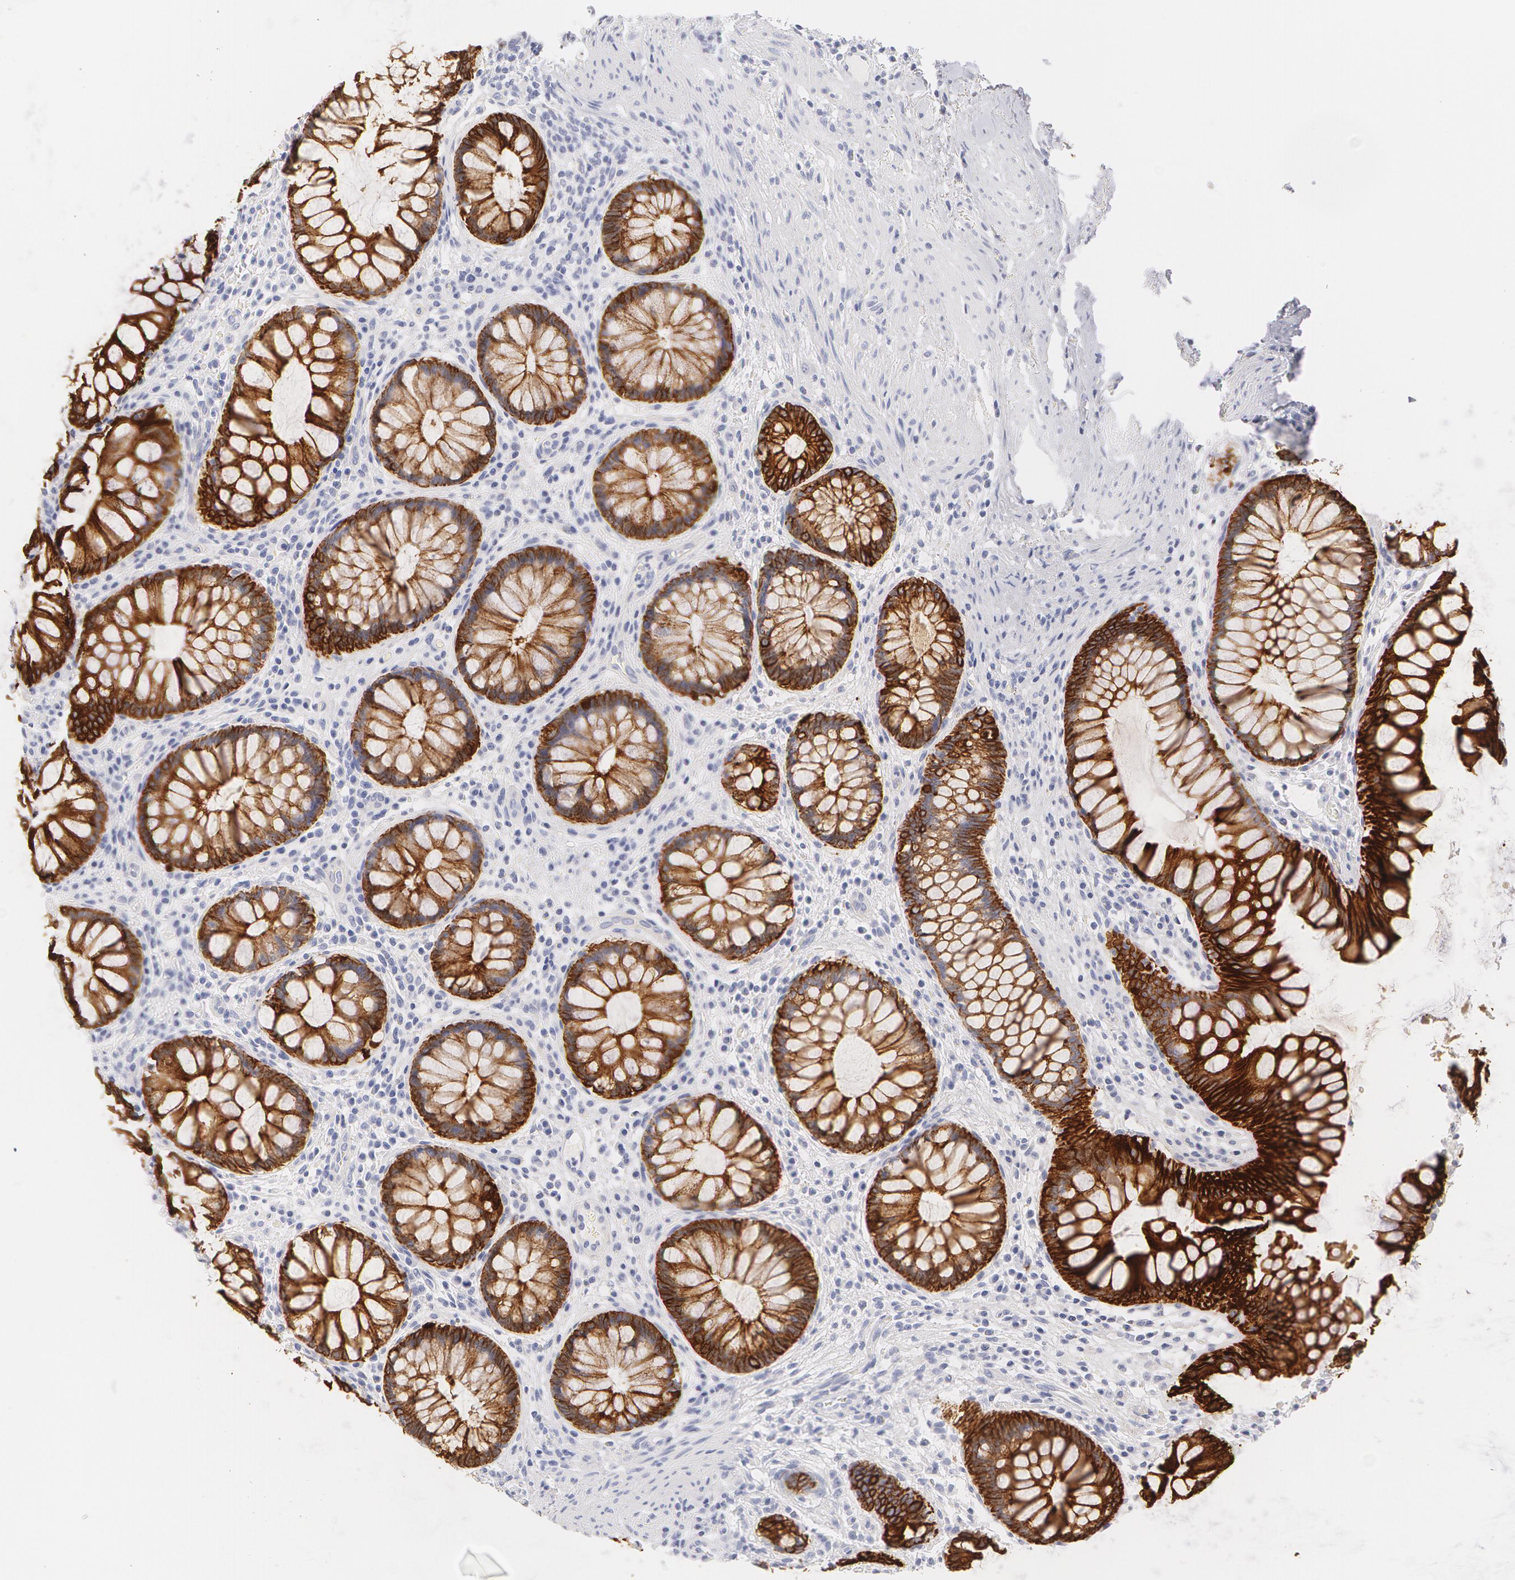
{"staining": {"intensity": "strong", "quantity": ">75%", "location": "cytoplasmic/membranous"}, "tissue": "rectum", "cell_type": "Glandular cells", "image_type": "normal", "snomed": [{"axis": "morphology", "description": "Normal tissue, NOS"}, {"axis": "topography", "description": "Rectum"}], "caption": "Immunohistochemistry (IHC) staining of unremarkable rectum, which shows high levels of strong cytoplasmic/membranous expression in about >75% of glandular cells indicating strong cytoplasmic/membranous protein positivity. The staining was performed using DAB (3,3'-diaminobenzidine) (brown) for protein detection and nuclei were counterstained in hematoxylin (blue).", "gene": "KRT8", "patient": {"sex": "male", "age": 77}}